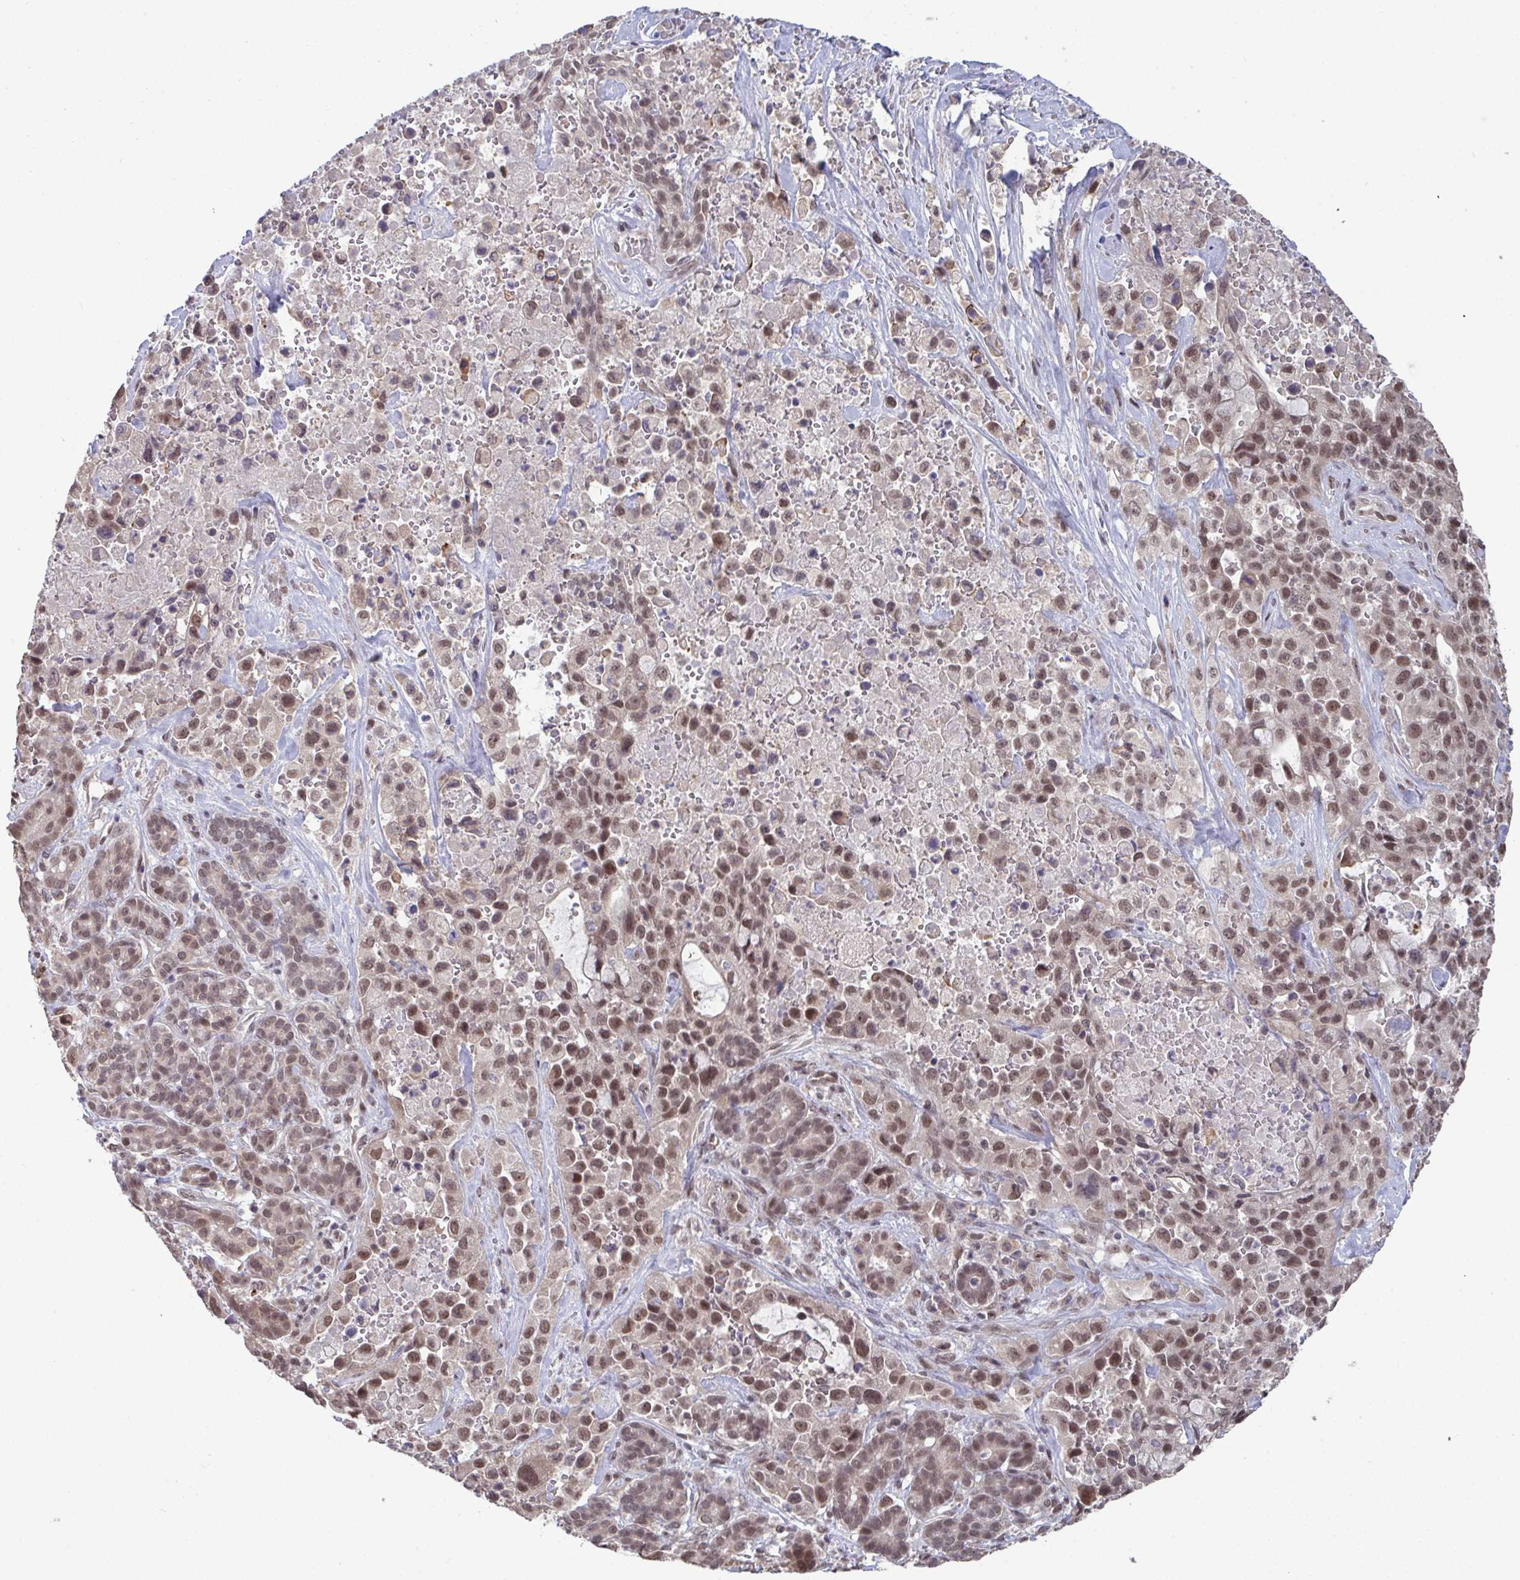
{"staining": {"intensity": "moderate", "quantity": ">75%", "location": "nuclear"}, "tissue": "pancreatic cancer", "cell_type": "Tumor cells", "image_type": "cancer", "snomed": [{"axis": "morphology", "description": "Adenocarcinoma, NOS"}, {"axis": "topography", "description": "Pancreas"}], "caption": "Tumor cells demonstrate medium levels of moderate nuclear staining in approximately >75% of cells in human pancreatic cancer. (brown staining indicates protein expression, while blue staining denotes nuclei).", "gene": "JMJD1C", "patient": {"sex": "male", "age": 44}}